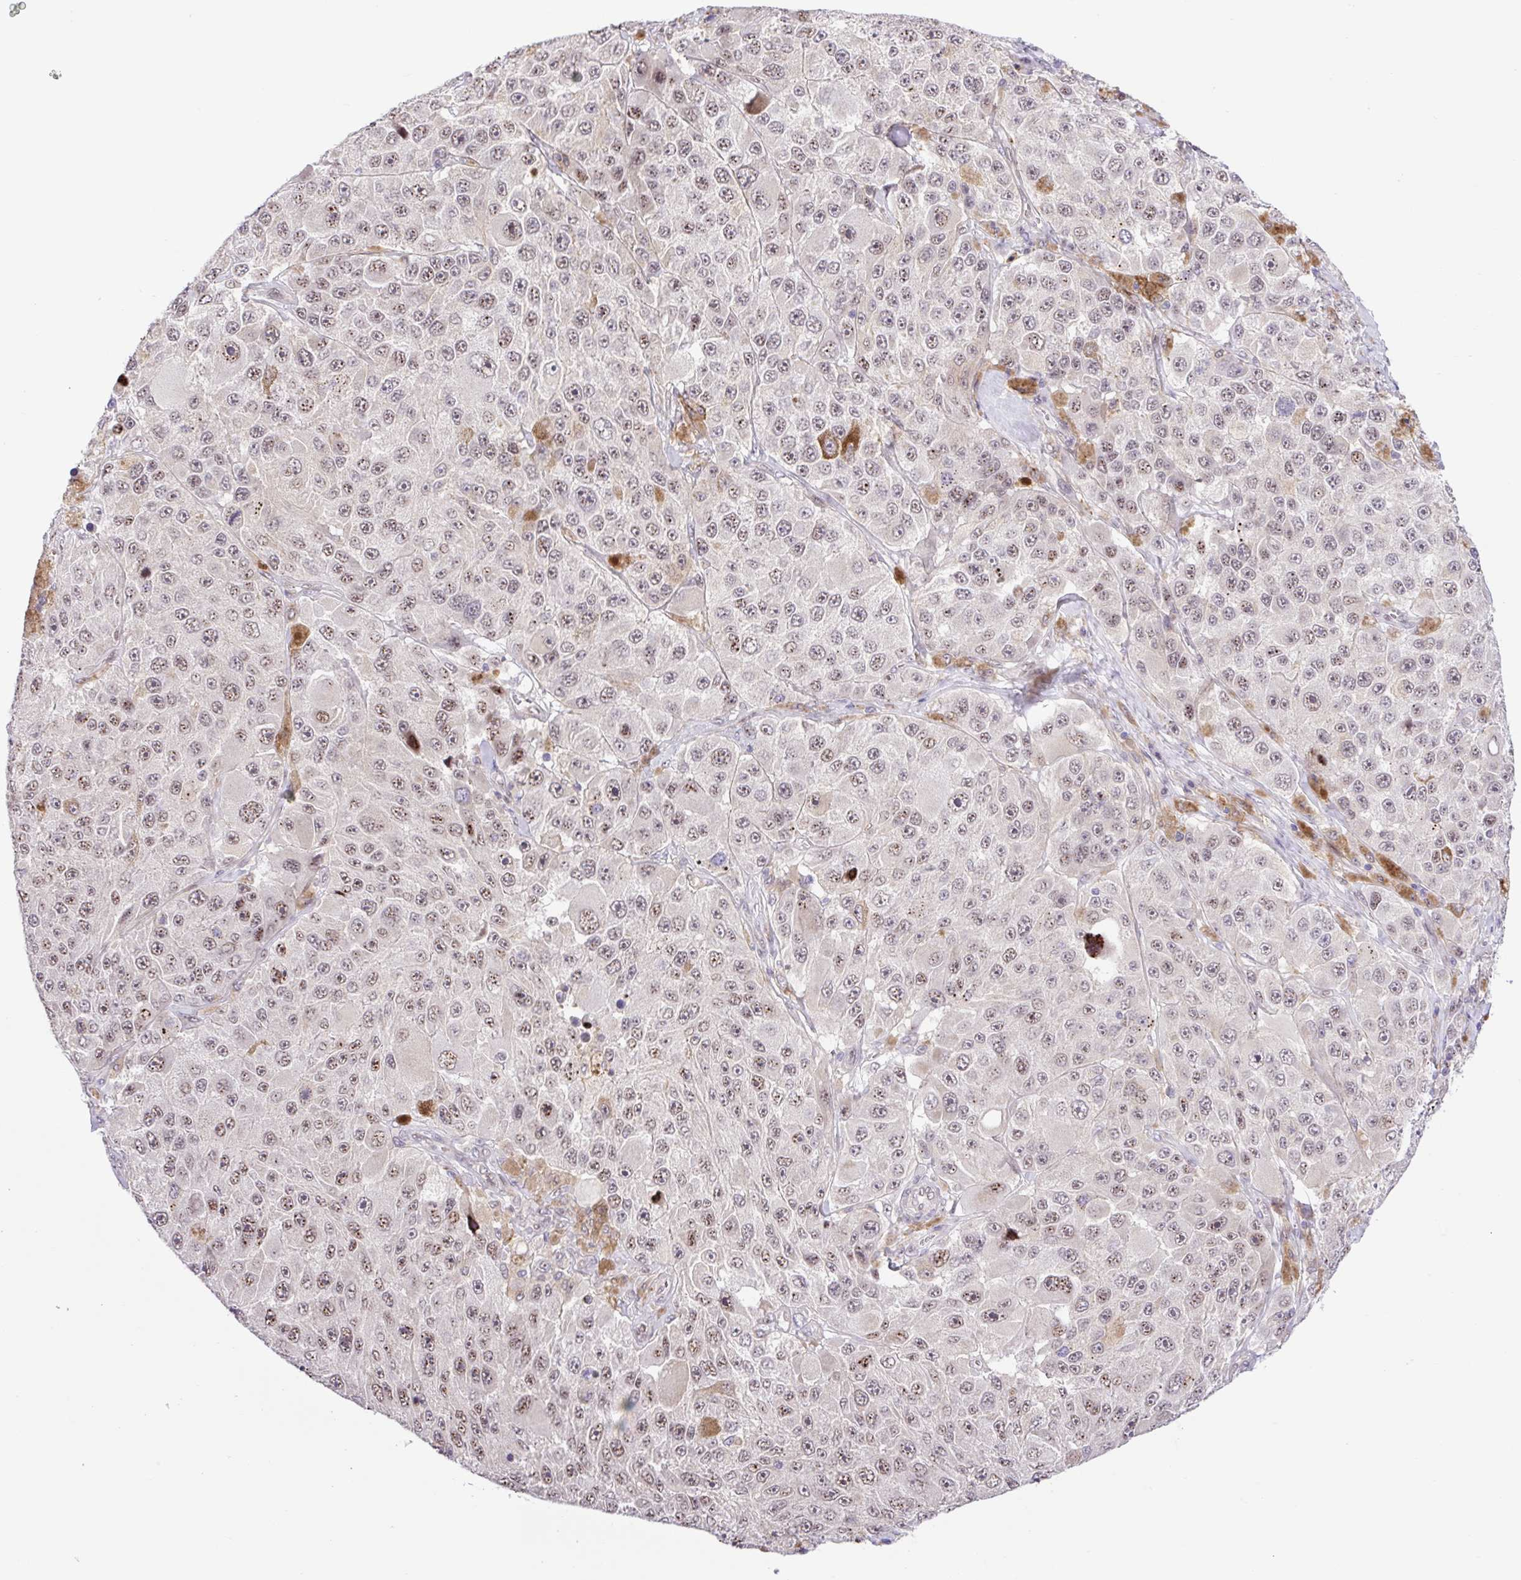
{"staining": {"intensity": "weak", "quantity": "25%-75%", "location": "nuclear"}, "tissue": "melanoma", "cell_type": "Tumor cells", "image_type": "cancer", "snomed": [{"axis": "morphology", "description": "Malignant melanoma, Metastatic site"}, {"axis": "topography", "description": "Lymph node"}], "caption": "Malignant melanoma (metastatic site) stained with a protein marker shows weak staining in tumor cells.", "gene": "ERG", "patient": {"sex": "male", "age": 62}}